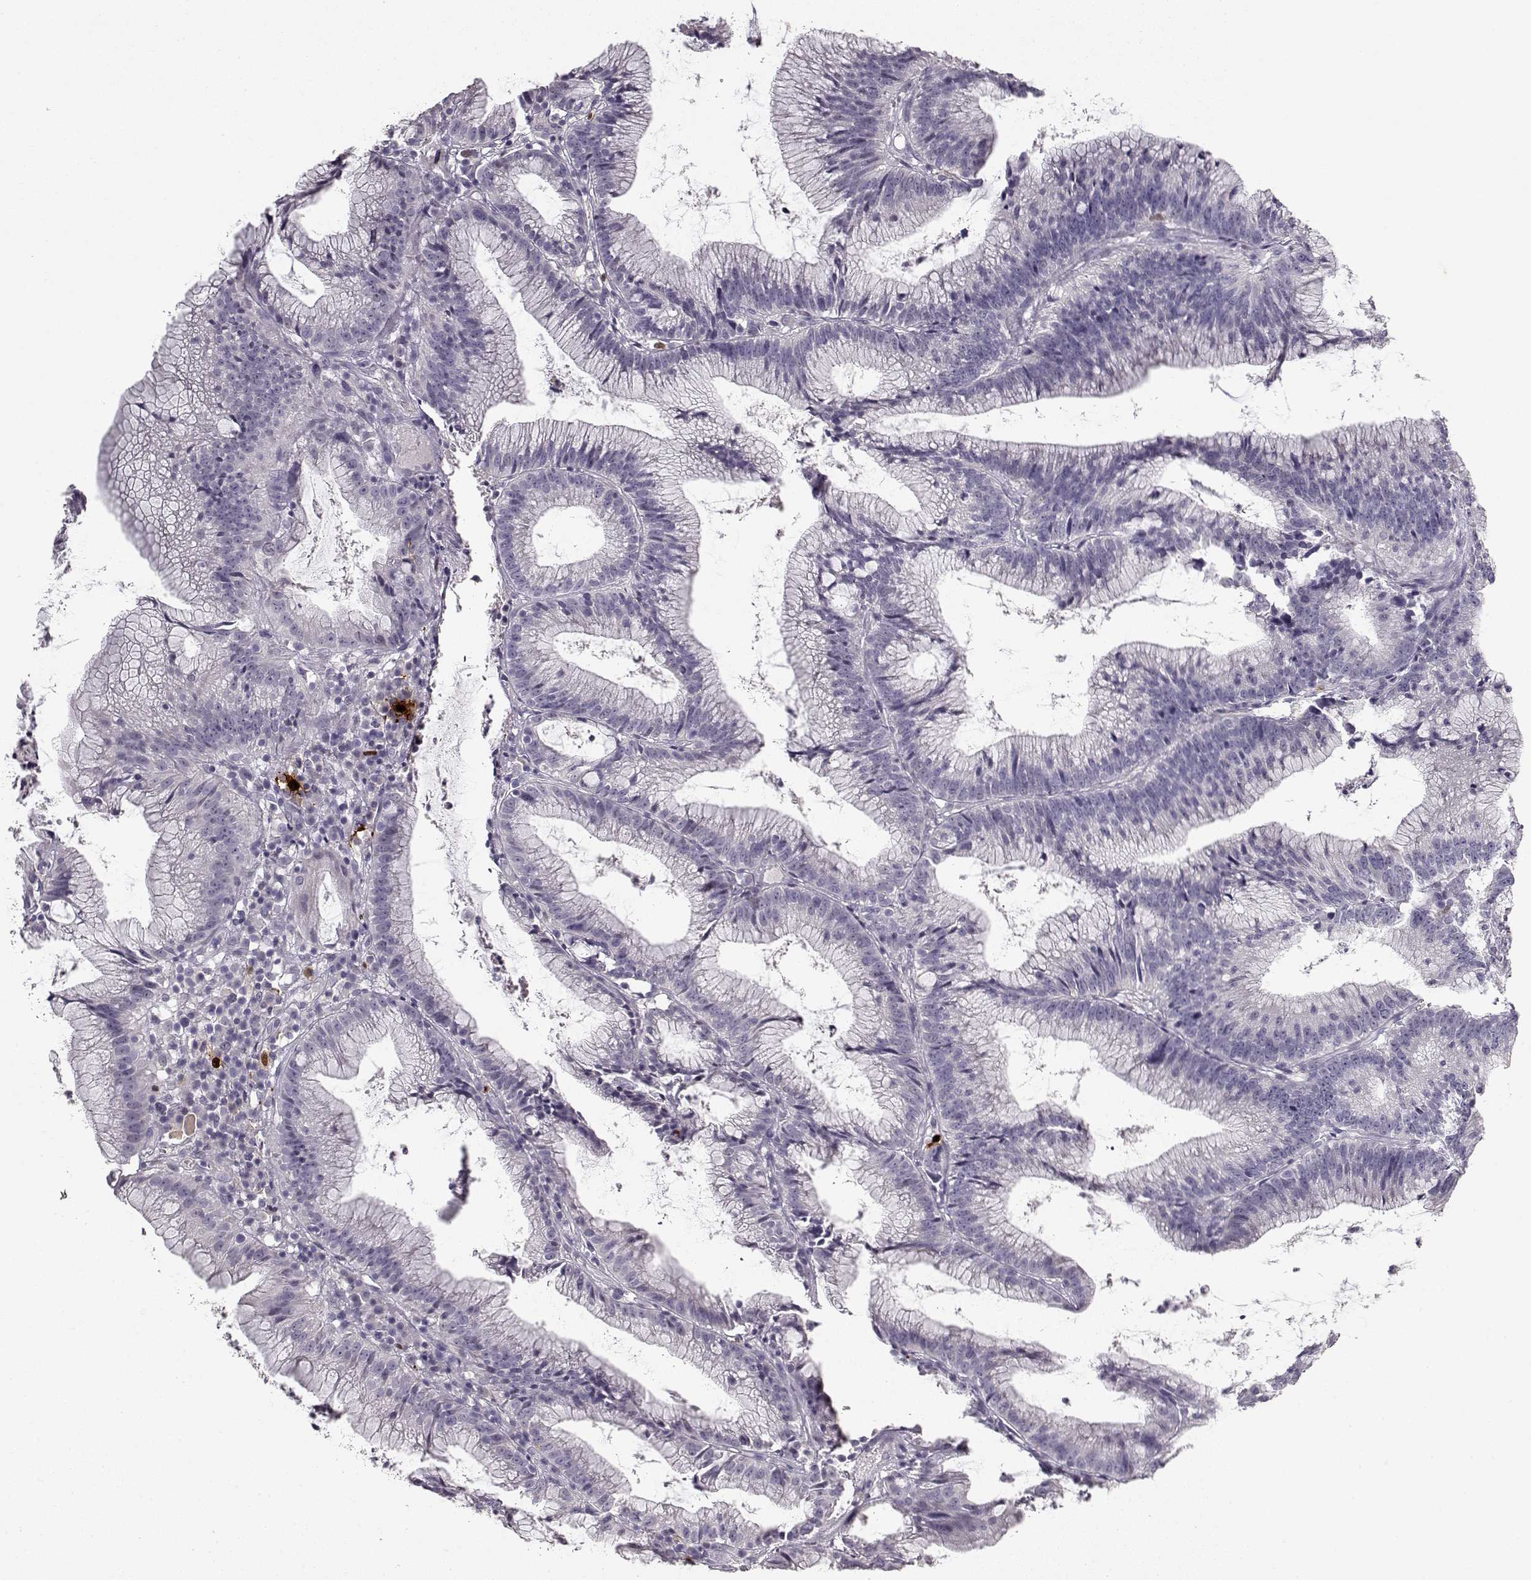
{"staining": {"intensity": "negative", "quantity": "none", "location": "none"}, "tissue": "colorectal cancer", "cell_type": "Tumor cells", "image_type": "cancer", "snomed": [{"axis": "morphology", "description": "Adenocarcinoma, NOS"}, {"axis": "topography", "description": "Colon"}], "caption": "The micrograph reveals no significant positivity in tumor cells of colorectal adenocarcinoma.", "gene": "S100B", "patient": {"sex": "female", "age": 78}}